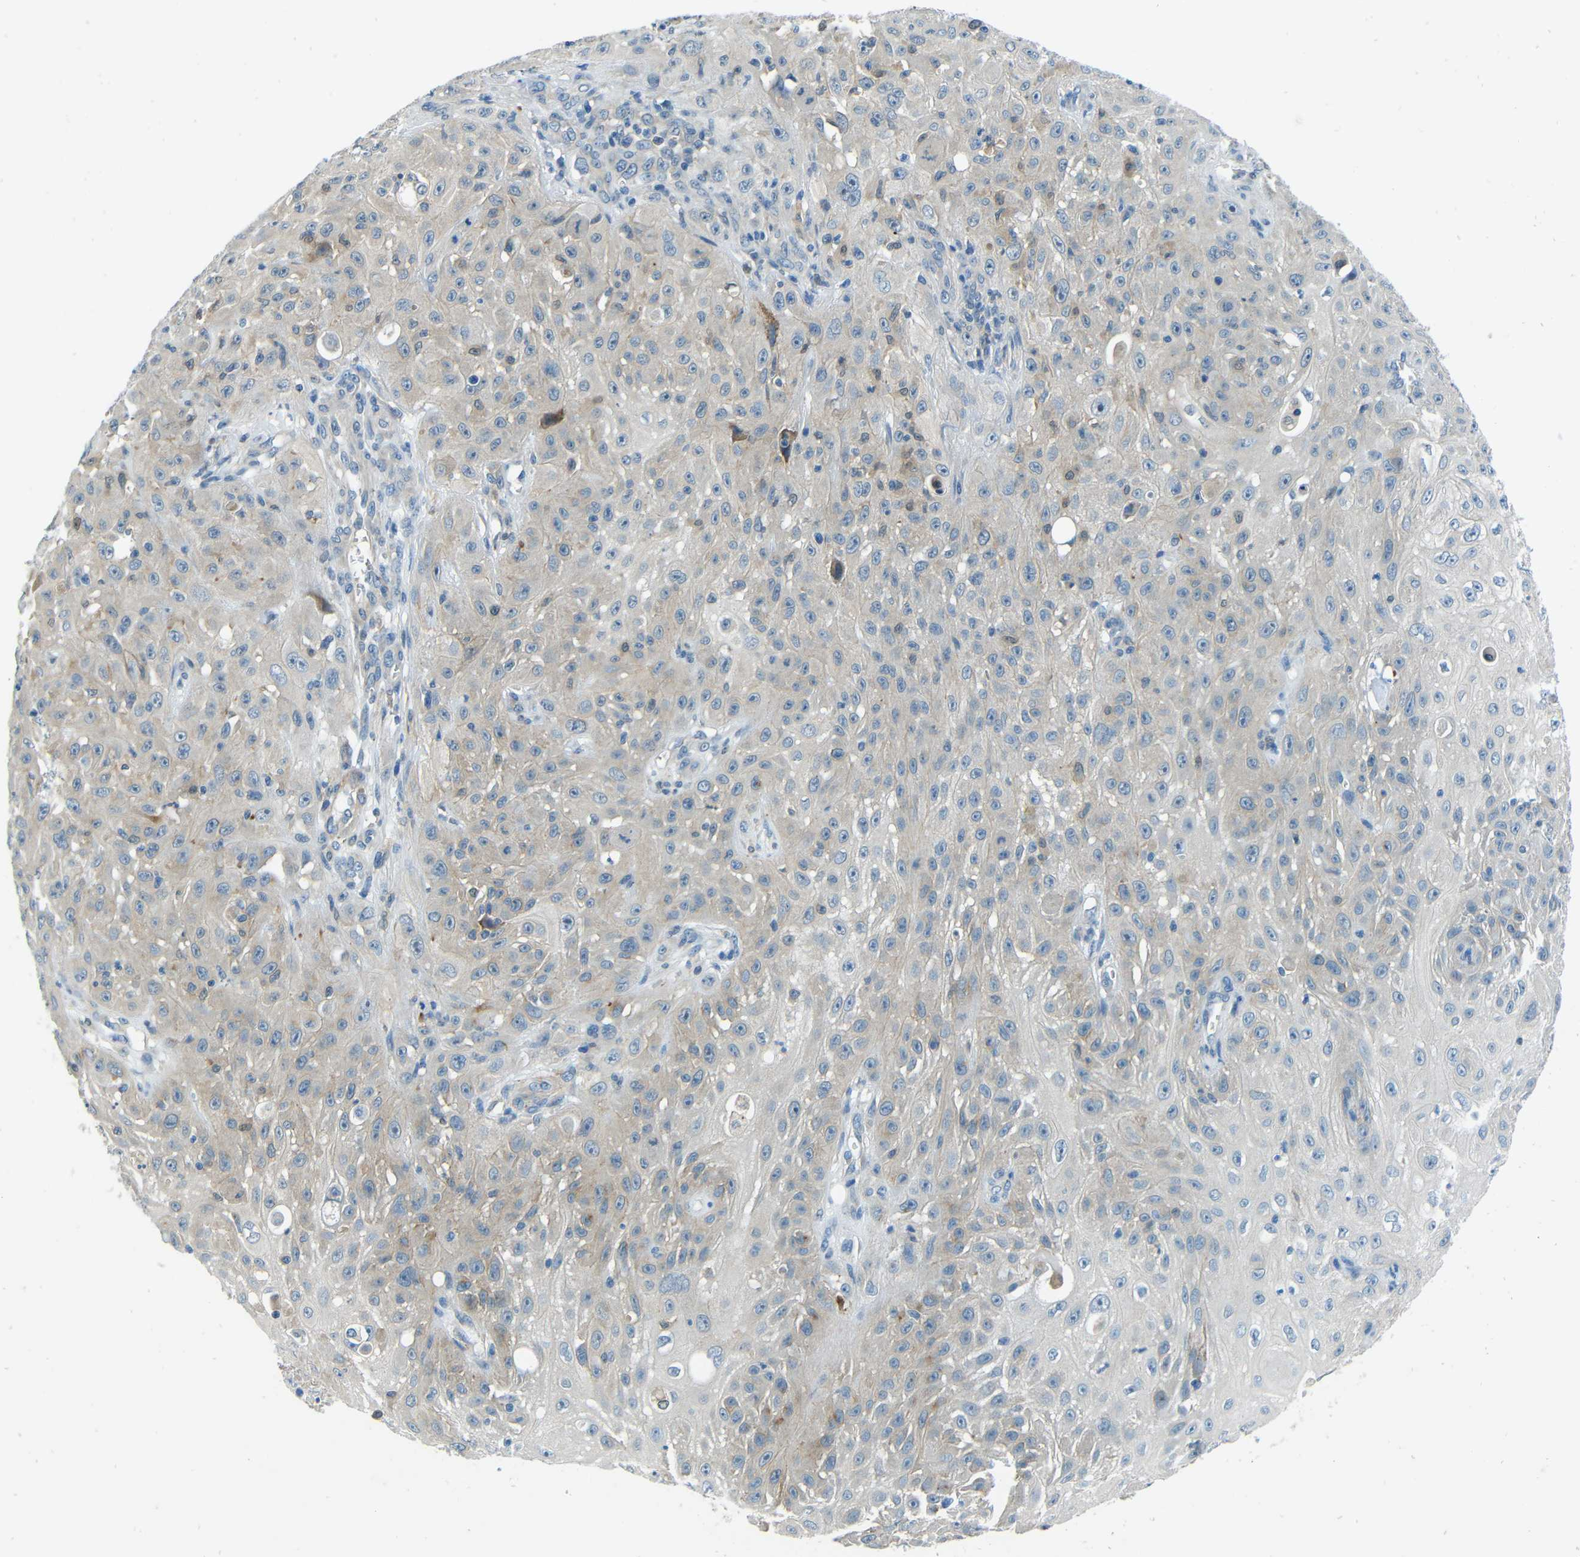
{"staining": {"intensity": "weak", "quantity": "<25%", "location": "cytoplasmic/membranous"}, "tissue": "skin cancer", "cell_type": "Tumor cells", "image_type": "cancer", "snomed": [{"axis": "morphology", "description": "Squamous cell carcinoma, NOS"}, {"axis": "topography", "description": "Skin"}], "caption": "The micrograph exhibits no staining of tumor cells in squamous cell carcinoma (skin).", "gene": "CYP26B1", "patient": {"sex": "male", "age": 75}}